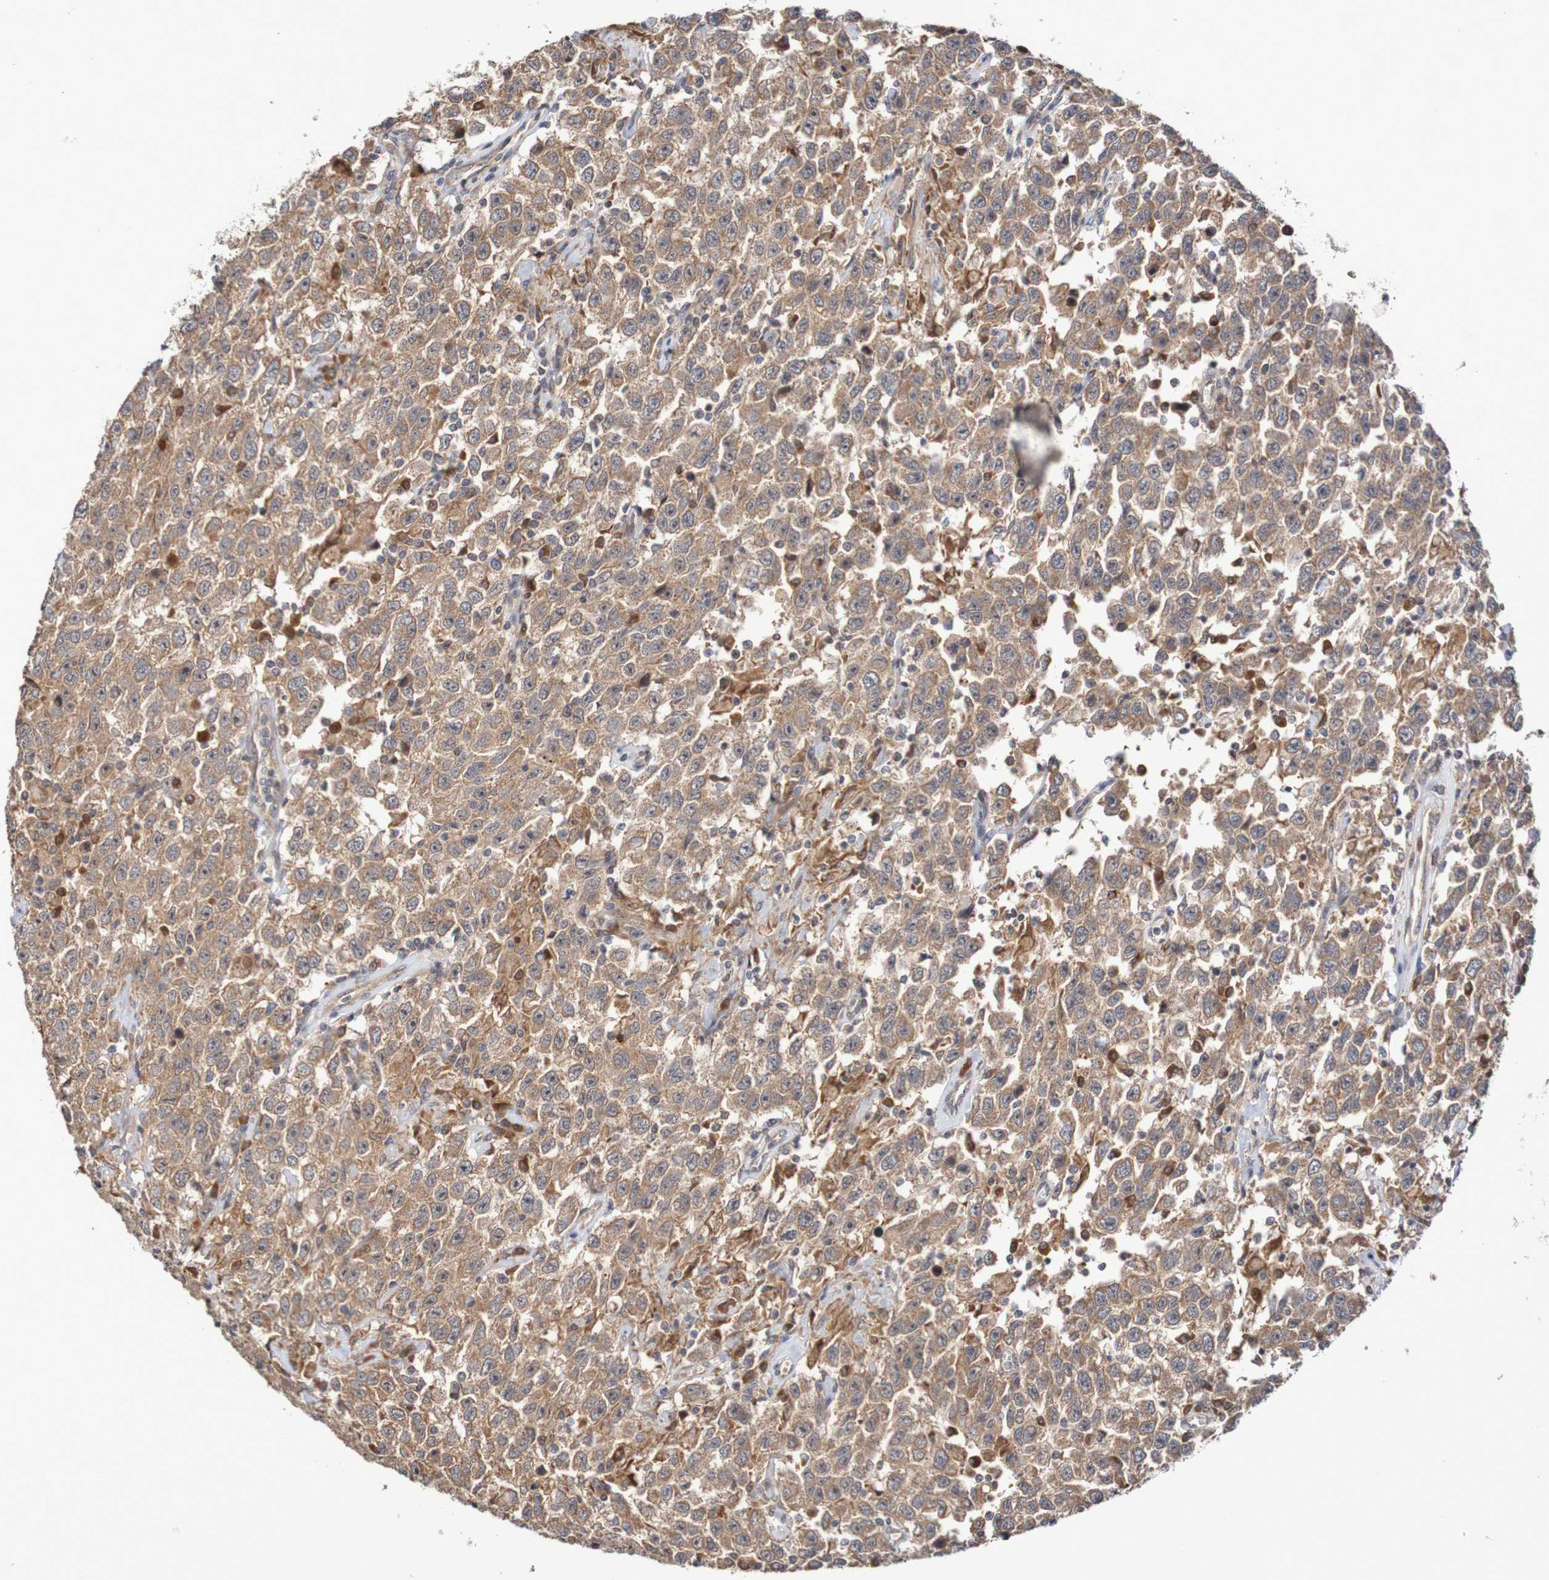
{"staining": {"intensity": "moderate", "quantity": ">75%", "location": "cytoplasmic/membranous"}, "tissue": "testis cancer", "cell_type": "Tumor cells", "image_type": "cancer", "snomed": [{"axis": "morphology", "description": "Seminoma, NOS"}, {"axis": "topography", "description": "Testis"}], "caption": "Brown immunohistochemical staining in testis cancer displays moderate cytoplasmic/membranous expression in about >75% of tumor cells.", "gene": "PHPT1", "patient": {"sex": "male", "age": 41}}